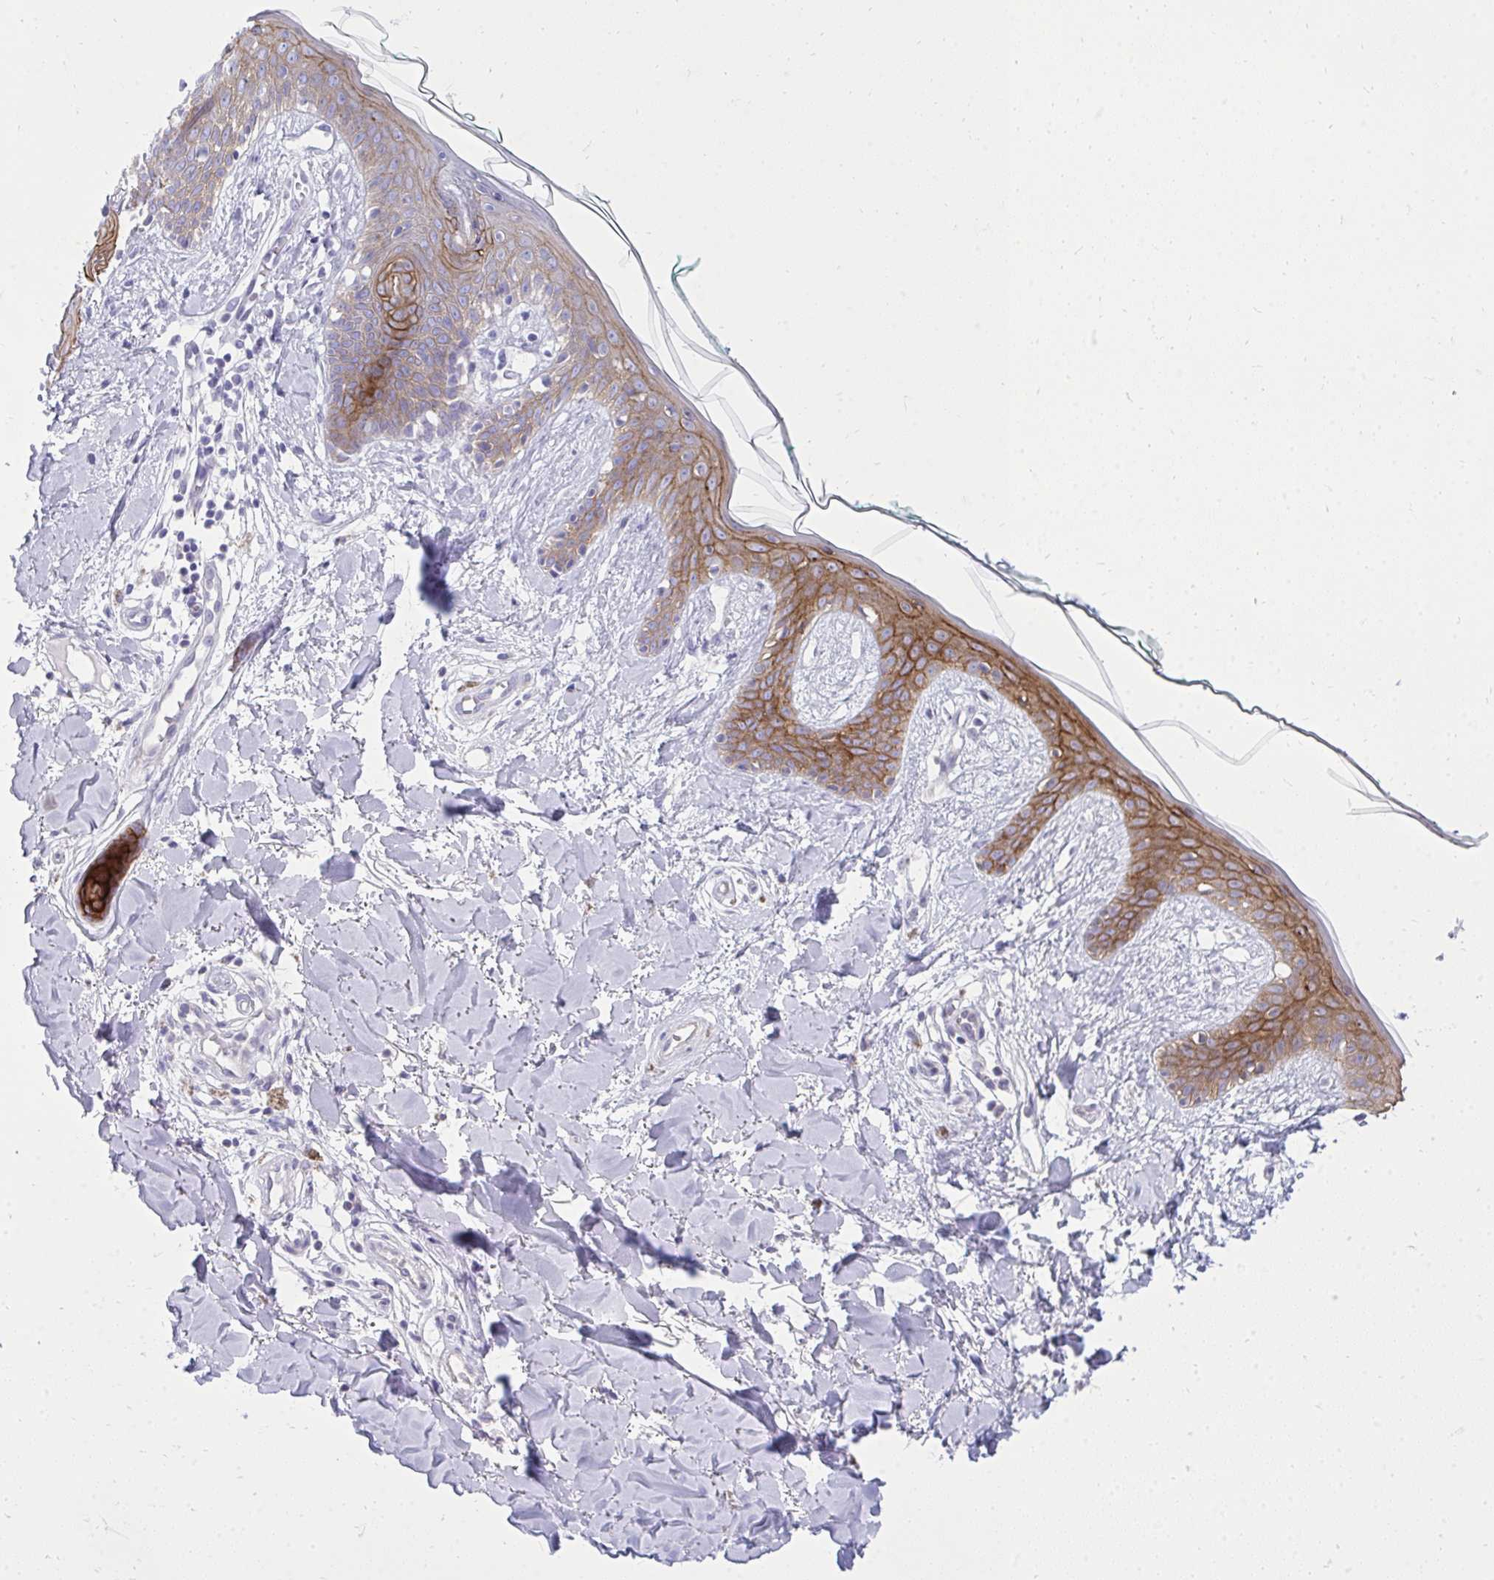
{"staining": {"intensity": "negative", "quantity": "none", "location": "none"}, "tissue": "skin", "cell_type": "Fibroblasts", "image_type": "normal", "snomed": [{"axis": "morphology", "description": "Normal tissue, NOS"}, {"axis": "topography", "description": "Skin"}], "caption": "Fibroblasts are negative for brown protein staining in unremarkable skin.", "gene": "SPTBN2", "patient": {"sex": "female", "age": 34}}